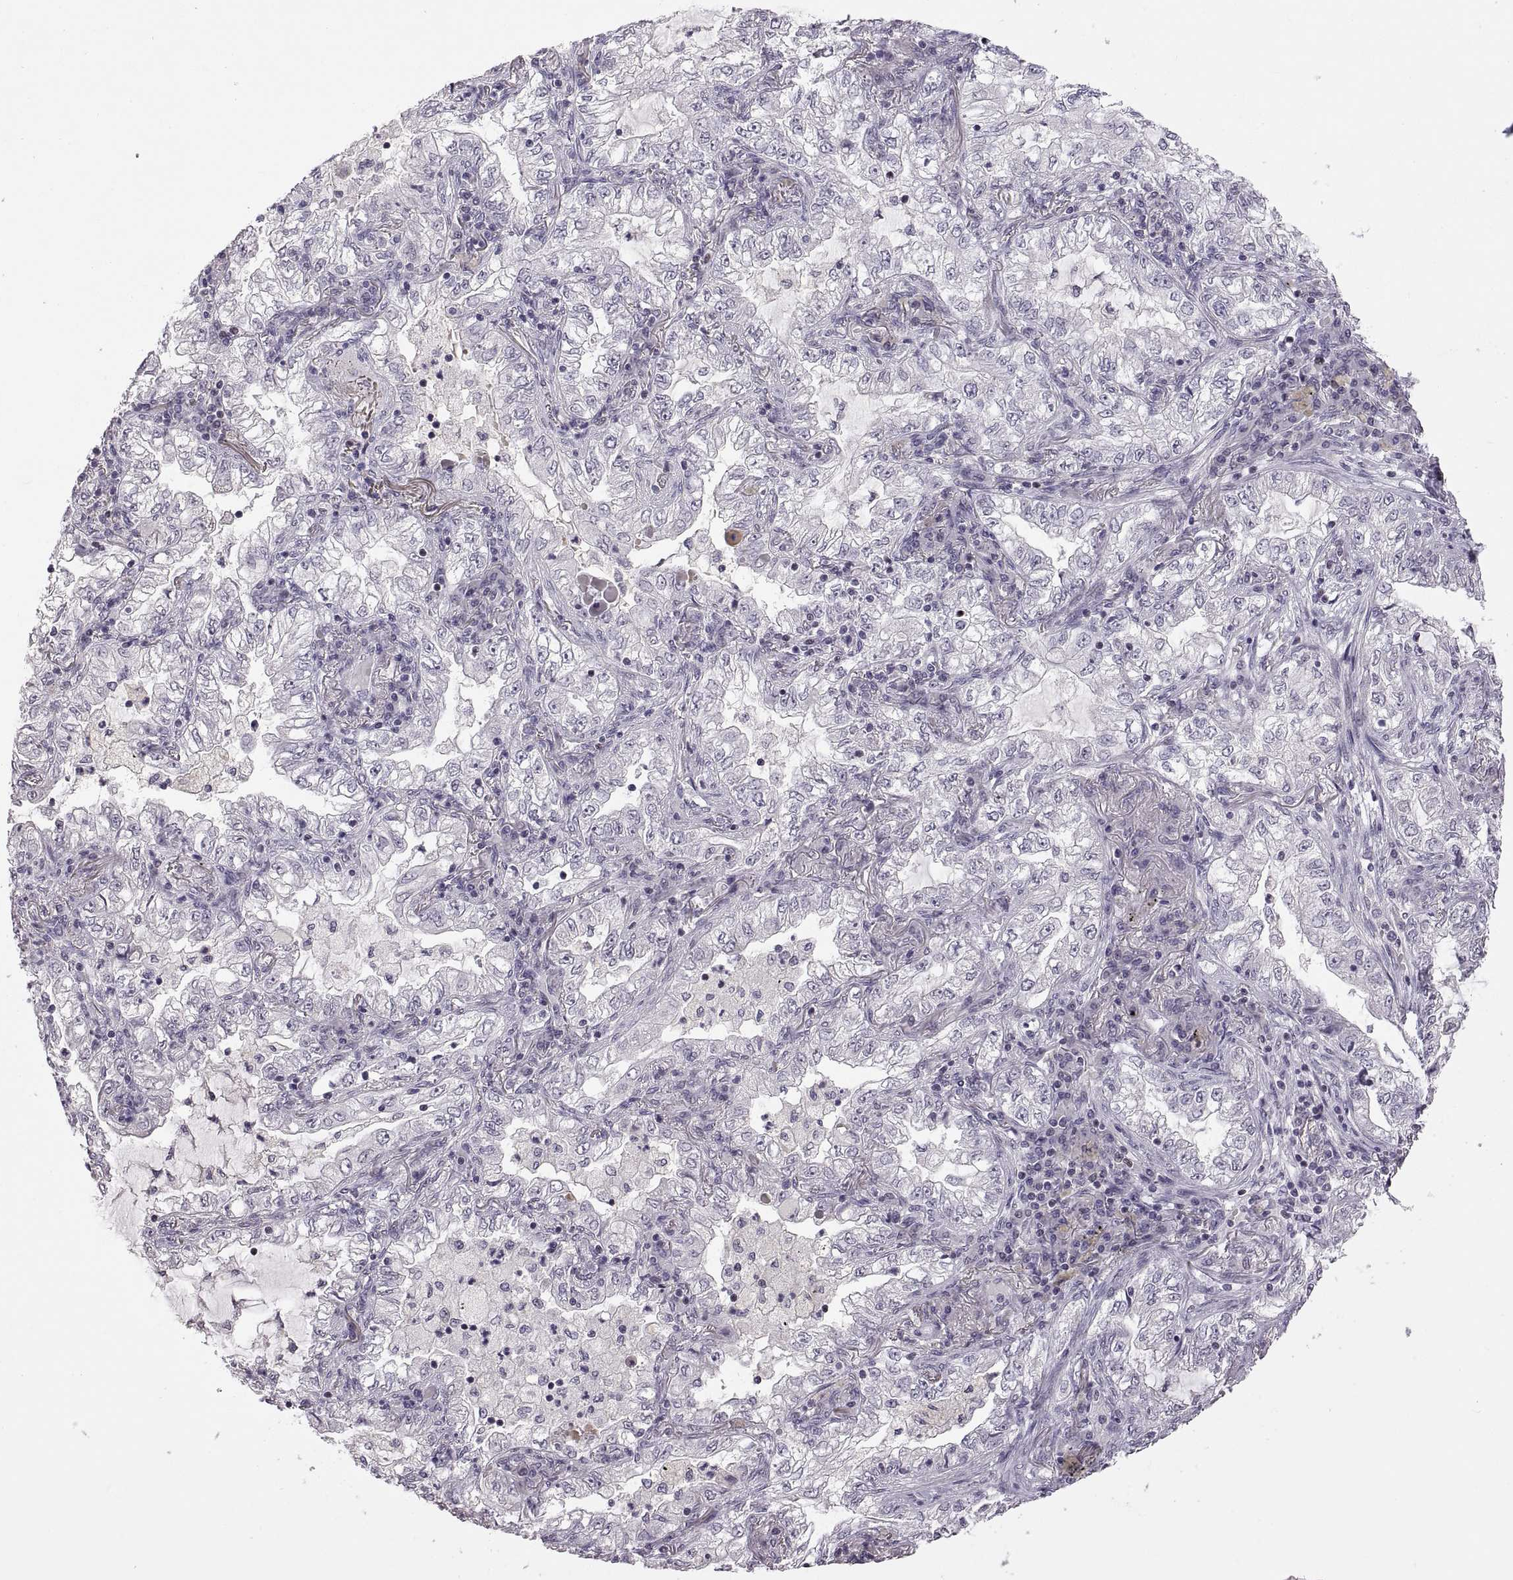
{"staining": {"intensity": "negative", "quantity": "none", "location": "none"}, "tissue": "lung cancer", "cell_type": "Tumor cells", "image_type": "cancer", "snomed": [{"axis": "morphology", "description": "Adenocarcinoma, NOS"}, {"axis": "topography", "description": "Lung"}], "caption": "DAB immunohistochemical staining of human lung adenocarcinoma demonstrates no significant positivity in tumor cells. (DAB (3,3'-diaminobenzidine) immunohistochemistry (IHC) visualized using brightfield microscopy, high magnification).", "gene": "NEK2", "patient": {"sex": "female", "age": 73}}